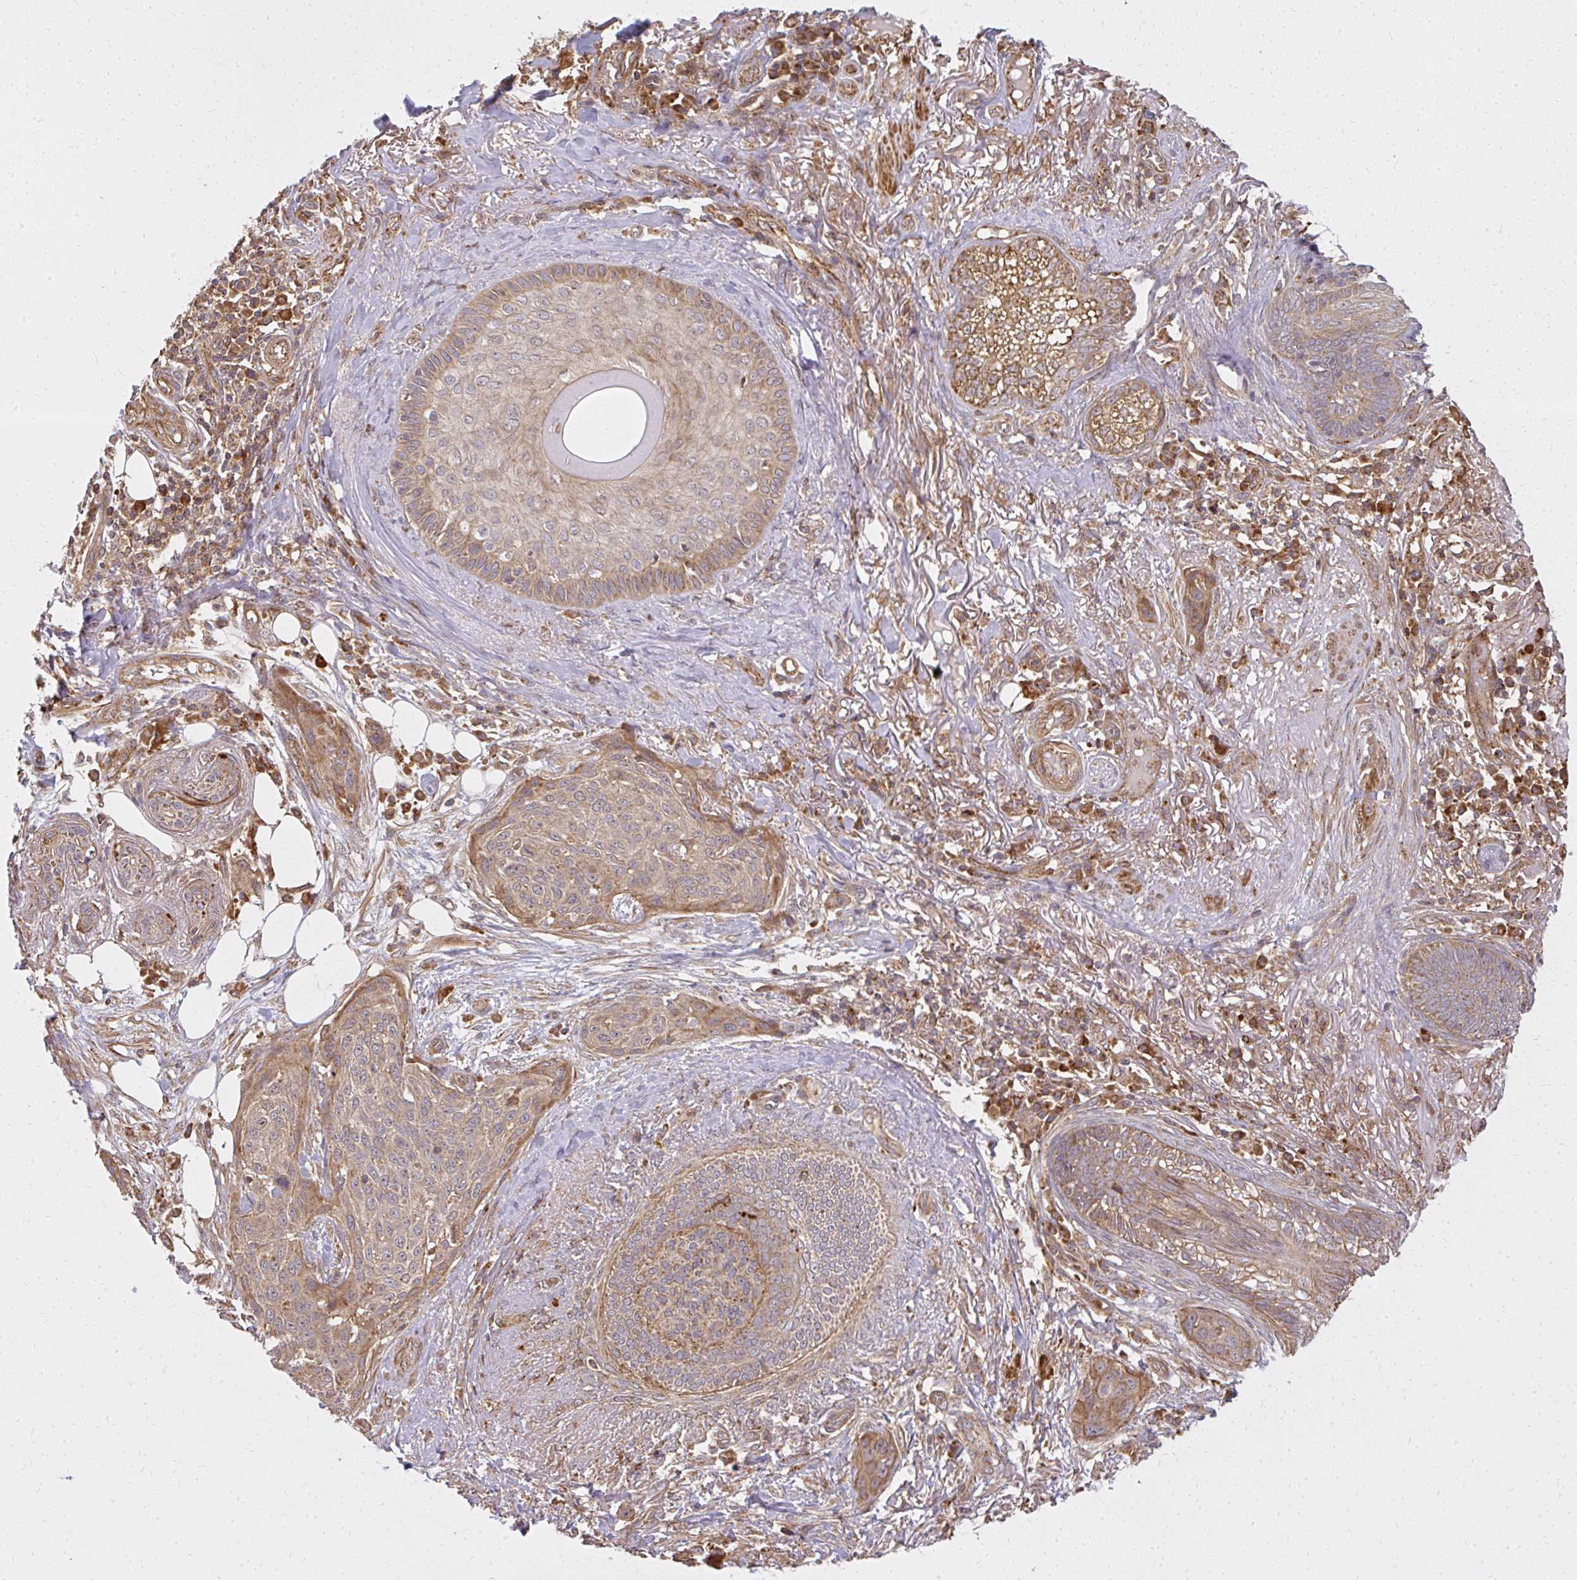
{"staining": {"intensity": "weak", "quantity": ">75%", "location": "cytoplasmic/membranous"}, "tissue": "skin cancer", "cell_type": "Tumor cells", "image_type": "cancer", "snomed": [{"axis": "morphology", "description": "Squamous cell carcinoma, NOS"}, {"axis": "topography", "description": "Skin"}], "caption": "A high-resolution photomicrograph shows immunohistochemistry staining of skin cancer, which reveals weak cytoplasmic/membranous expression in about >75% of tumor cells.", "gene": "GNS", "patient": {"sex": "female", "age": 87}}